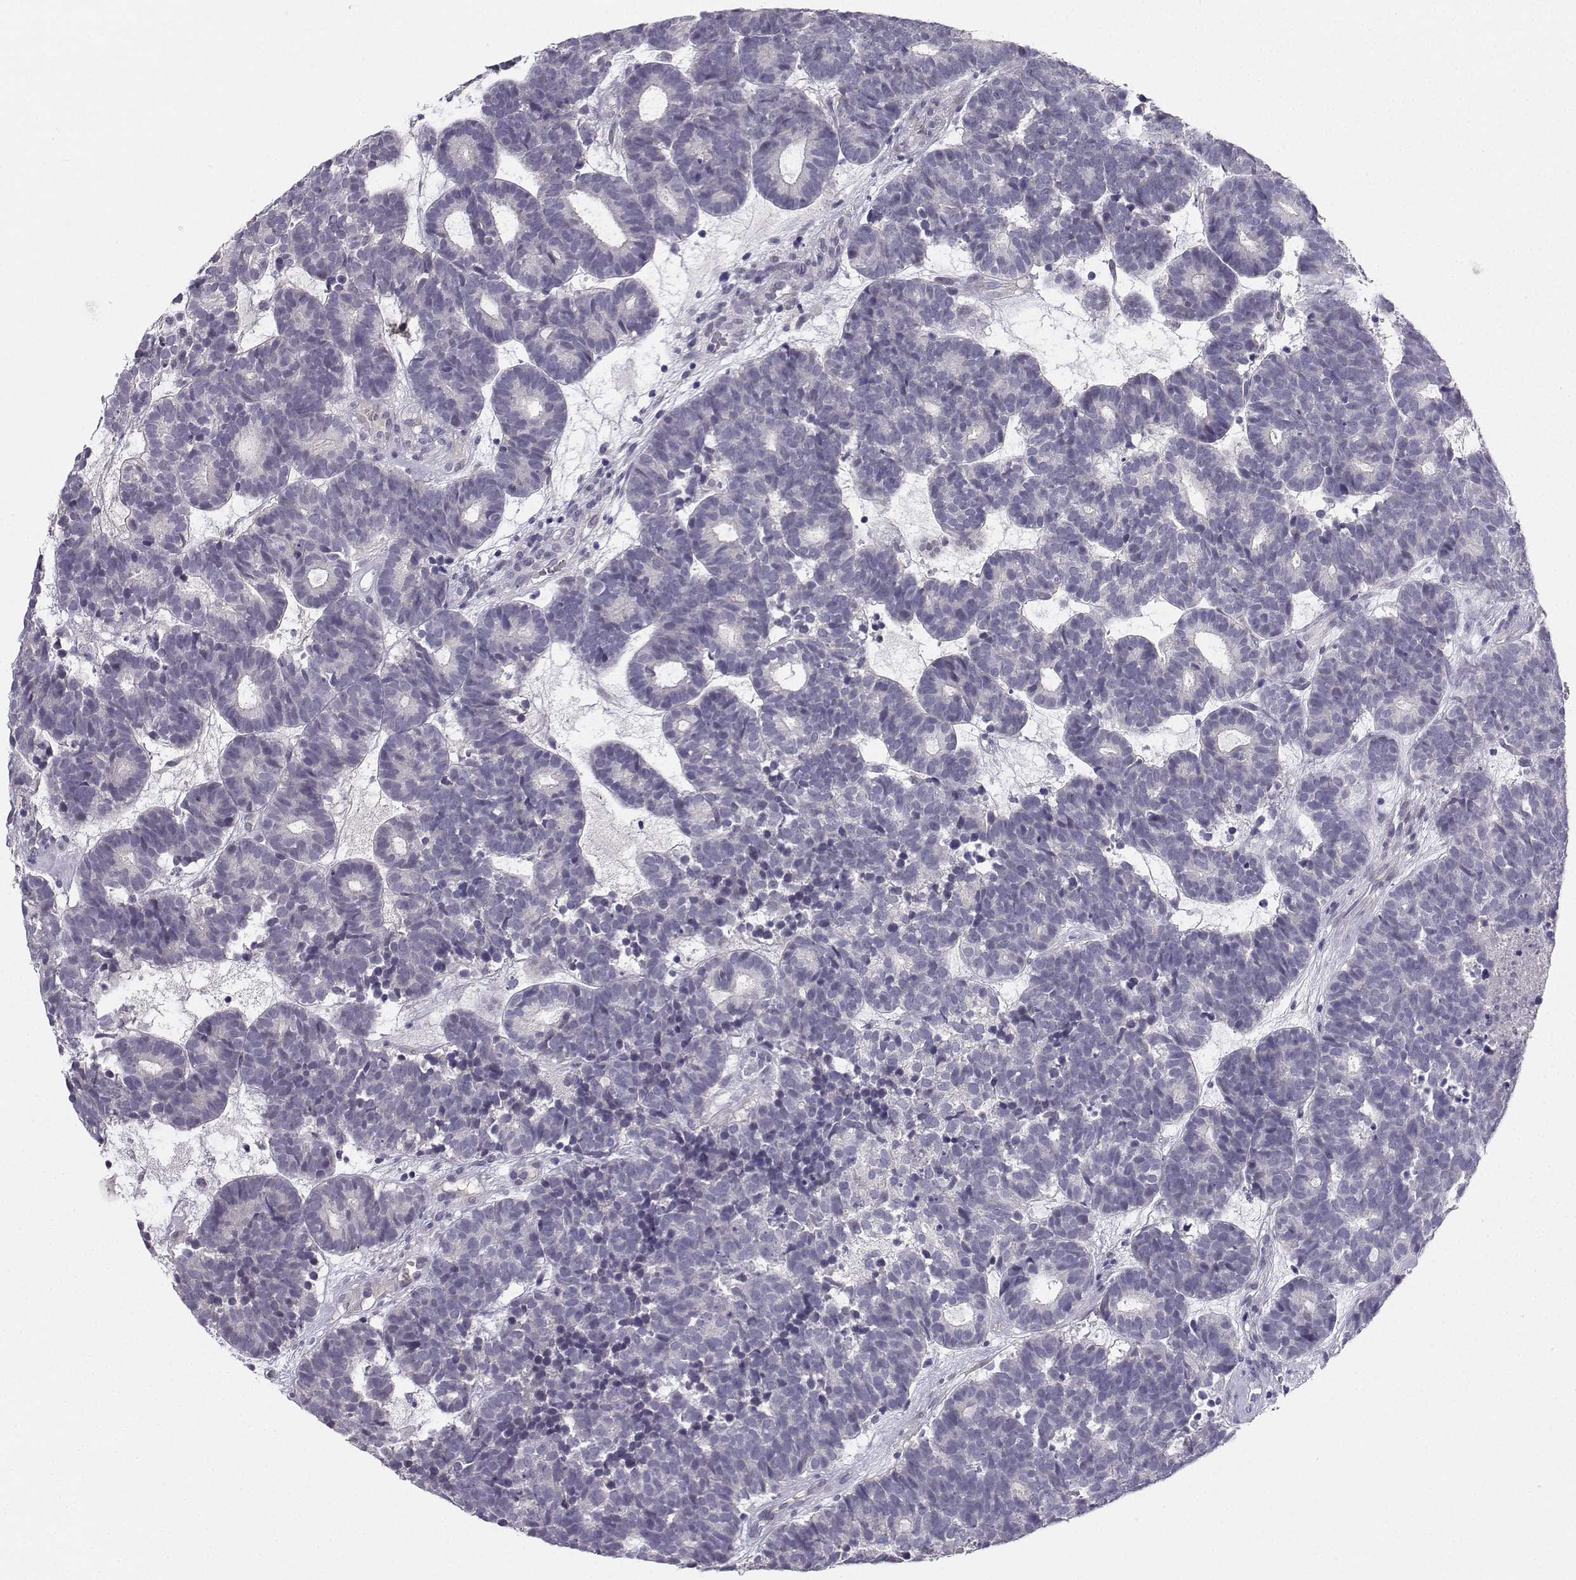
{"staining": {"intensity": "negative", "quantity": "none", "location": "none"}, "tissue": "head and neck cancer", "cell_type": "Tumor cells", "image_type": "cancer", "snomed": [{"axis": "morphology", "description": "Adenocarcinoma, NOS"}, {"axis": "topography", "description": "Head-Neck"}], "caption": "A histopathology image of head and neck adenocarcinoma stained for a protein displays no brown staining in tumor cells.", "gene": "CALY", "patient": {"sex": "female", "age": 81}}